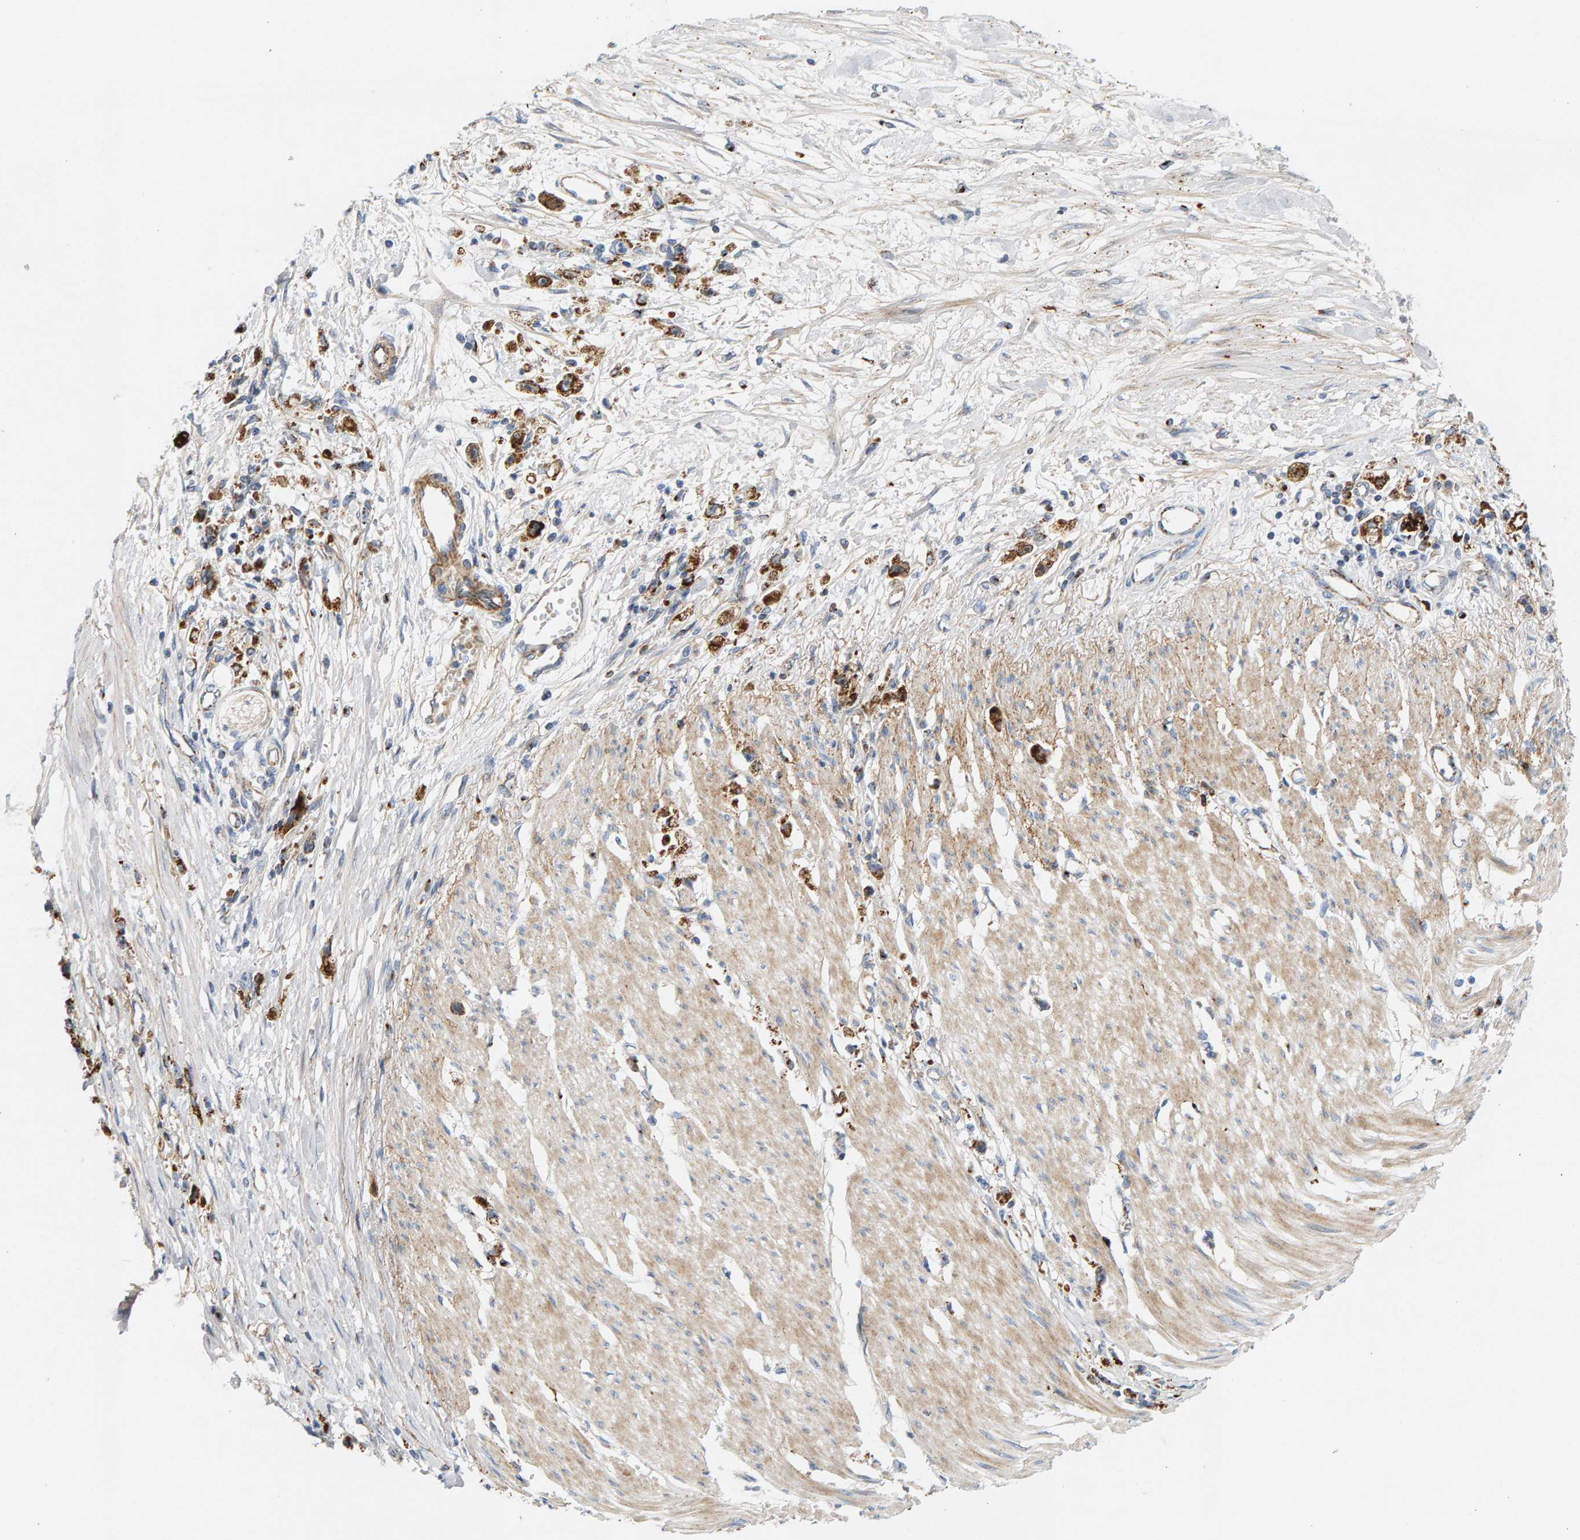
{"staining": {"intensity": "strong", "quantity": ">75%", "location": "cytoplasmic/membranous"}, "tissue": "stomach cancer", "cell_type": "Tumor cells", "image_type": "cancer", "snomed": [{"axis": "morphology", "description": "Adenocarcinoma, NOS"}, {"axis": "topography", "description": "Stomach"}], "caption": "This histopathology image exhibits immunohistochemistry staining of adenocarcinoma (stomach), with high strong cytoplasmic/membranous positivity in approximately >75% of tumor cells.", "gene": "GGTA1", "patient": {"sex": "female", "age": 59}}